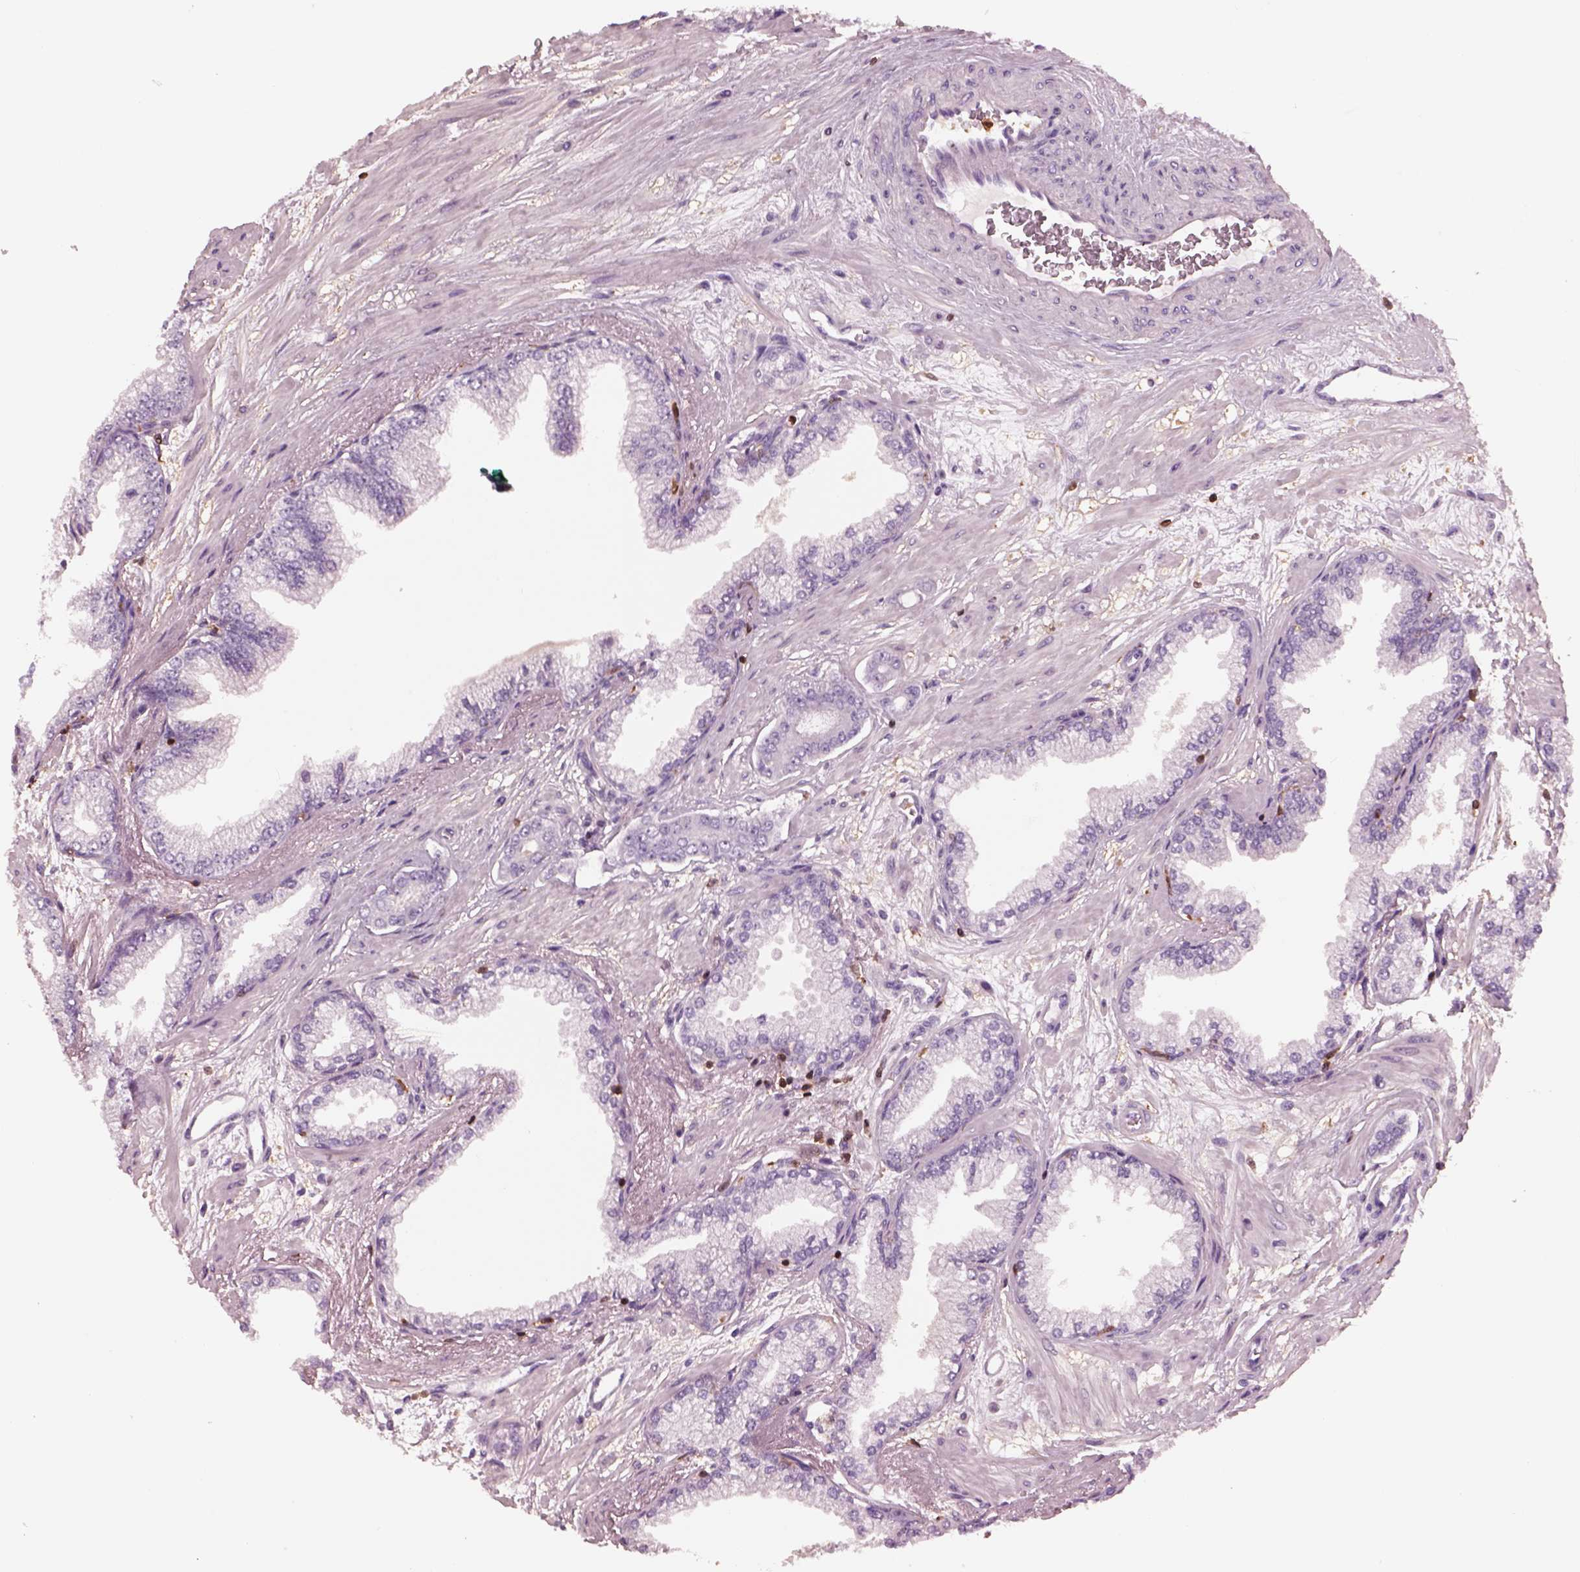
{"staining": {"intensity": "negative", "quantity": "none", "location": "none"}, "tissue": "prostate cancer", "cell_type": "Tumor cells", "image_type": "cancer", "snomed": [{"axis": "morphology", "description": "Adenocarcinoma, Low grade"}, {"axis": "topography", "description": "Prostate"}], "caption": "IHC of human prostate cancer displays no positivity in tumor cells. Nuclei are stained in blue.", "gene": "IL31RA", "patient": {"sex": "male", "age": 64}}